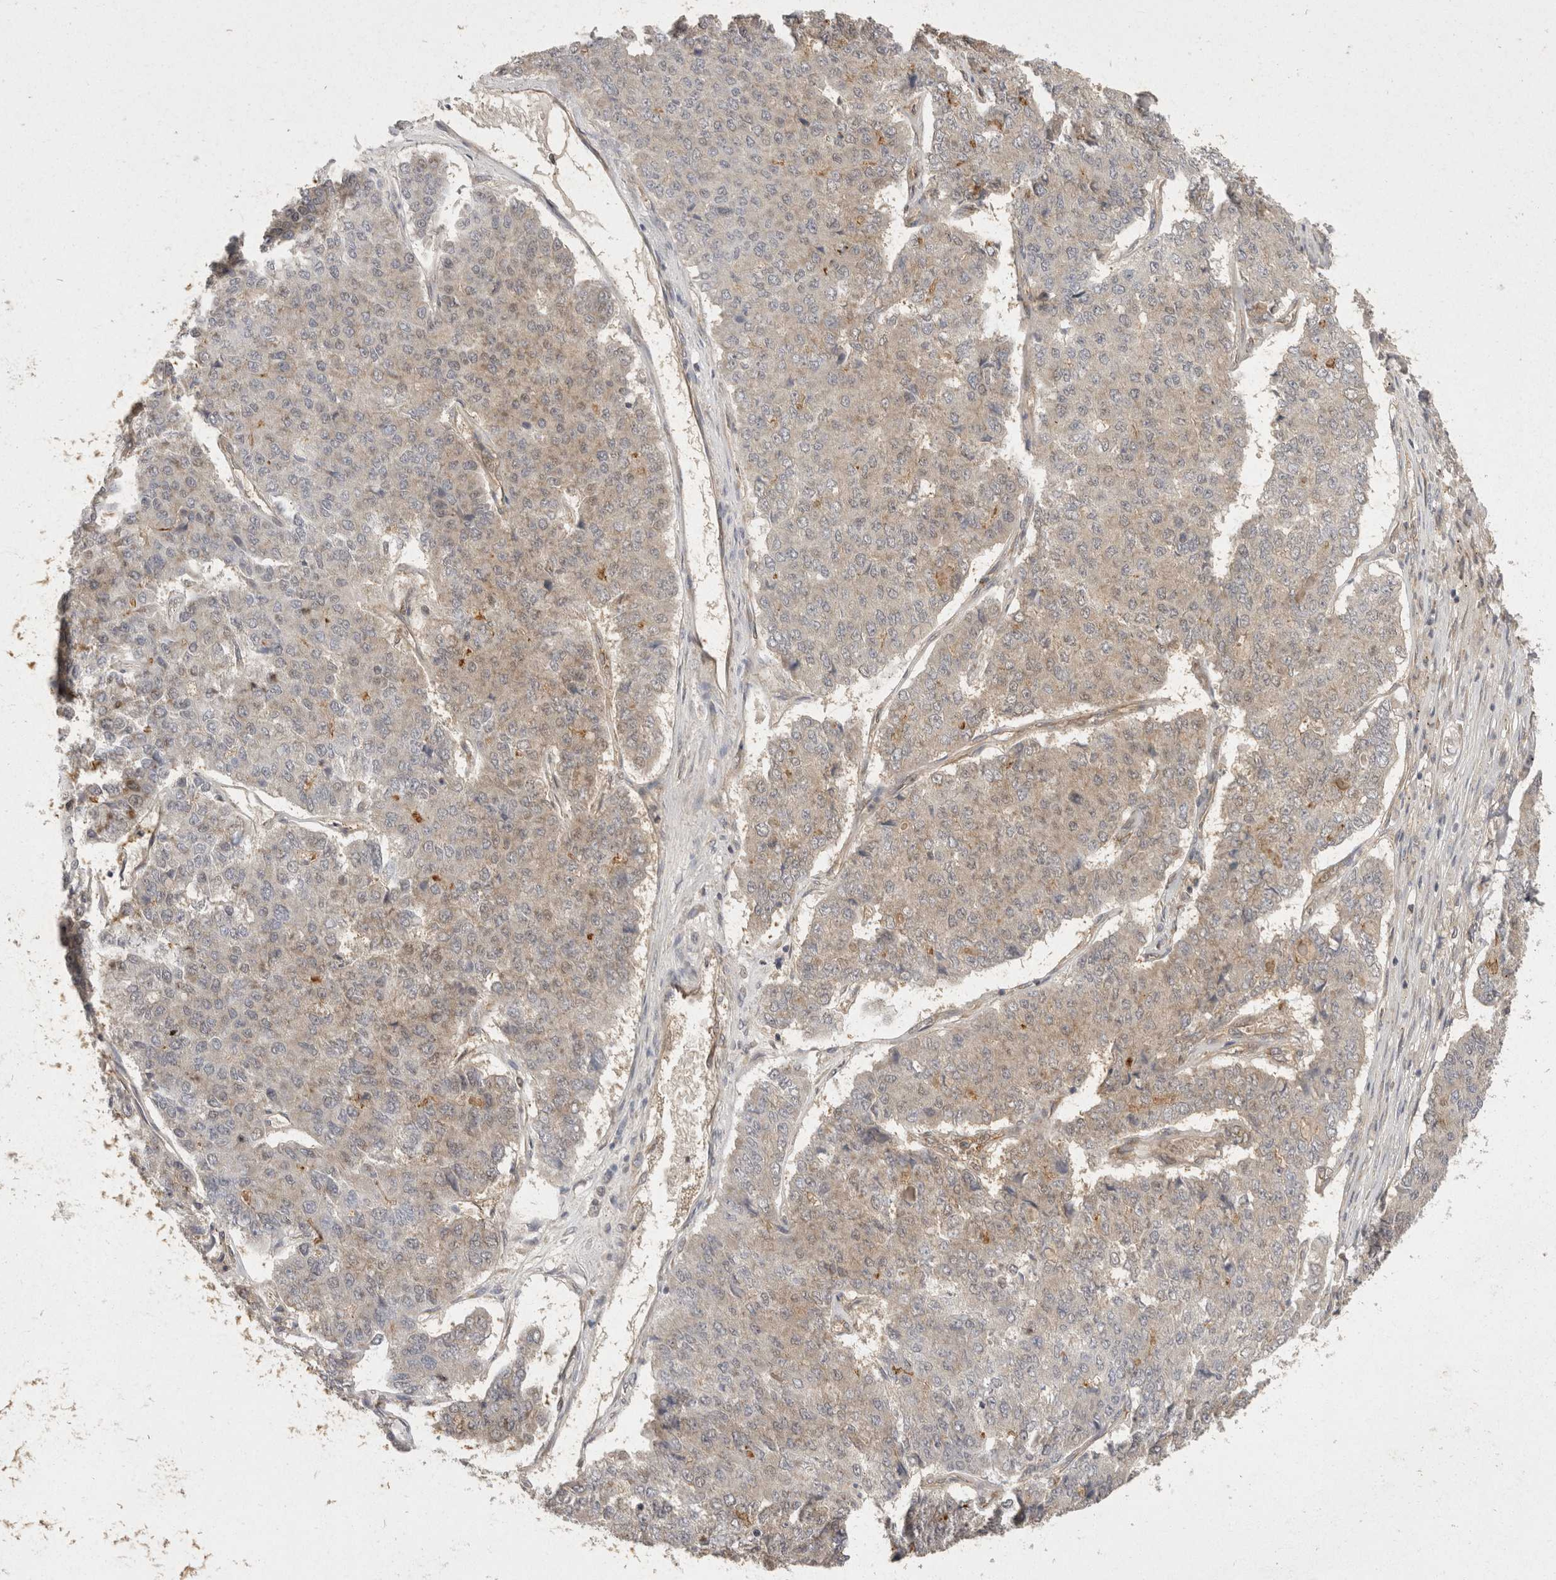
{"staining": {"intensity": "weak", "quantity": "25%-75%", "location": "cytoplasmic/membranous"}, "tissue": "pancreatic cancer", "cell_type": "Tumor cells", "image_type": "cancer", "snomed": [{"axis": "morphology", "description": "Adenocarcinoma, NOS"}, {"axis": "topography", "description": "Pancreas"}], "caption": "Immunohistochemical staining of human pancreatic adenocarcinoma exhibits low levels of weak cytoplasmic/membranous protein positivity in about 25%-75% of tumor cells.", "gene": "EIF4G3", "patient": {"sex": "male", "age": 50}}